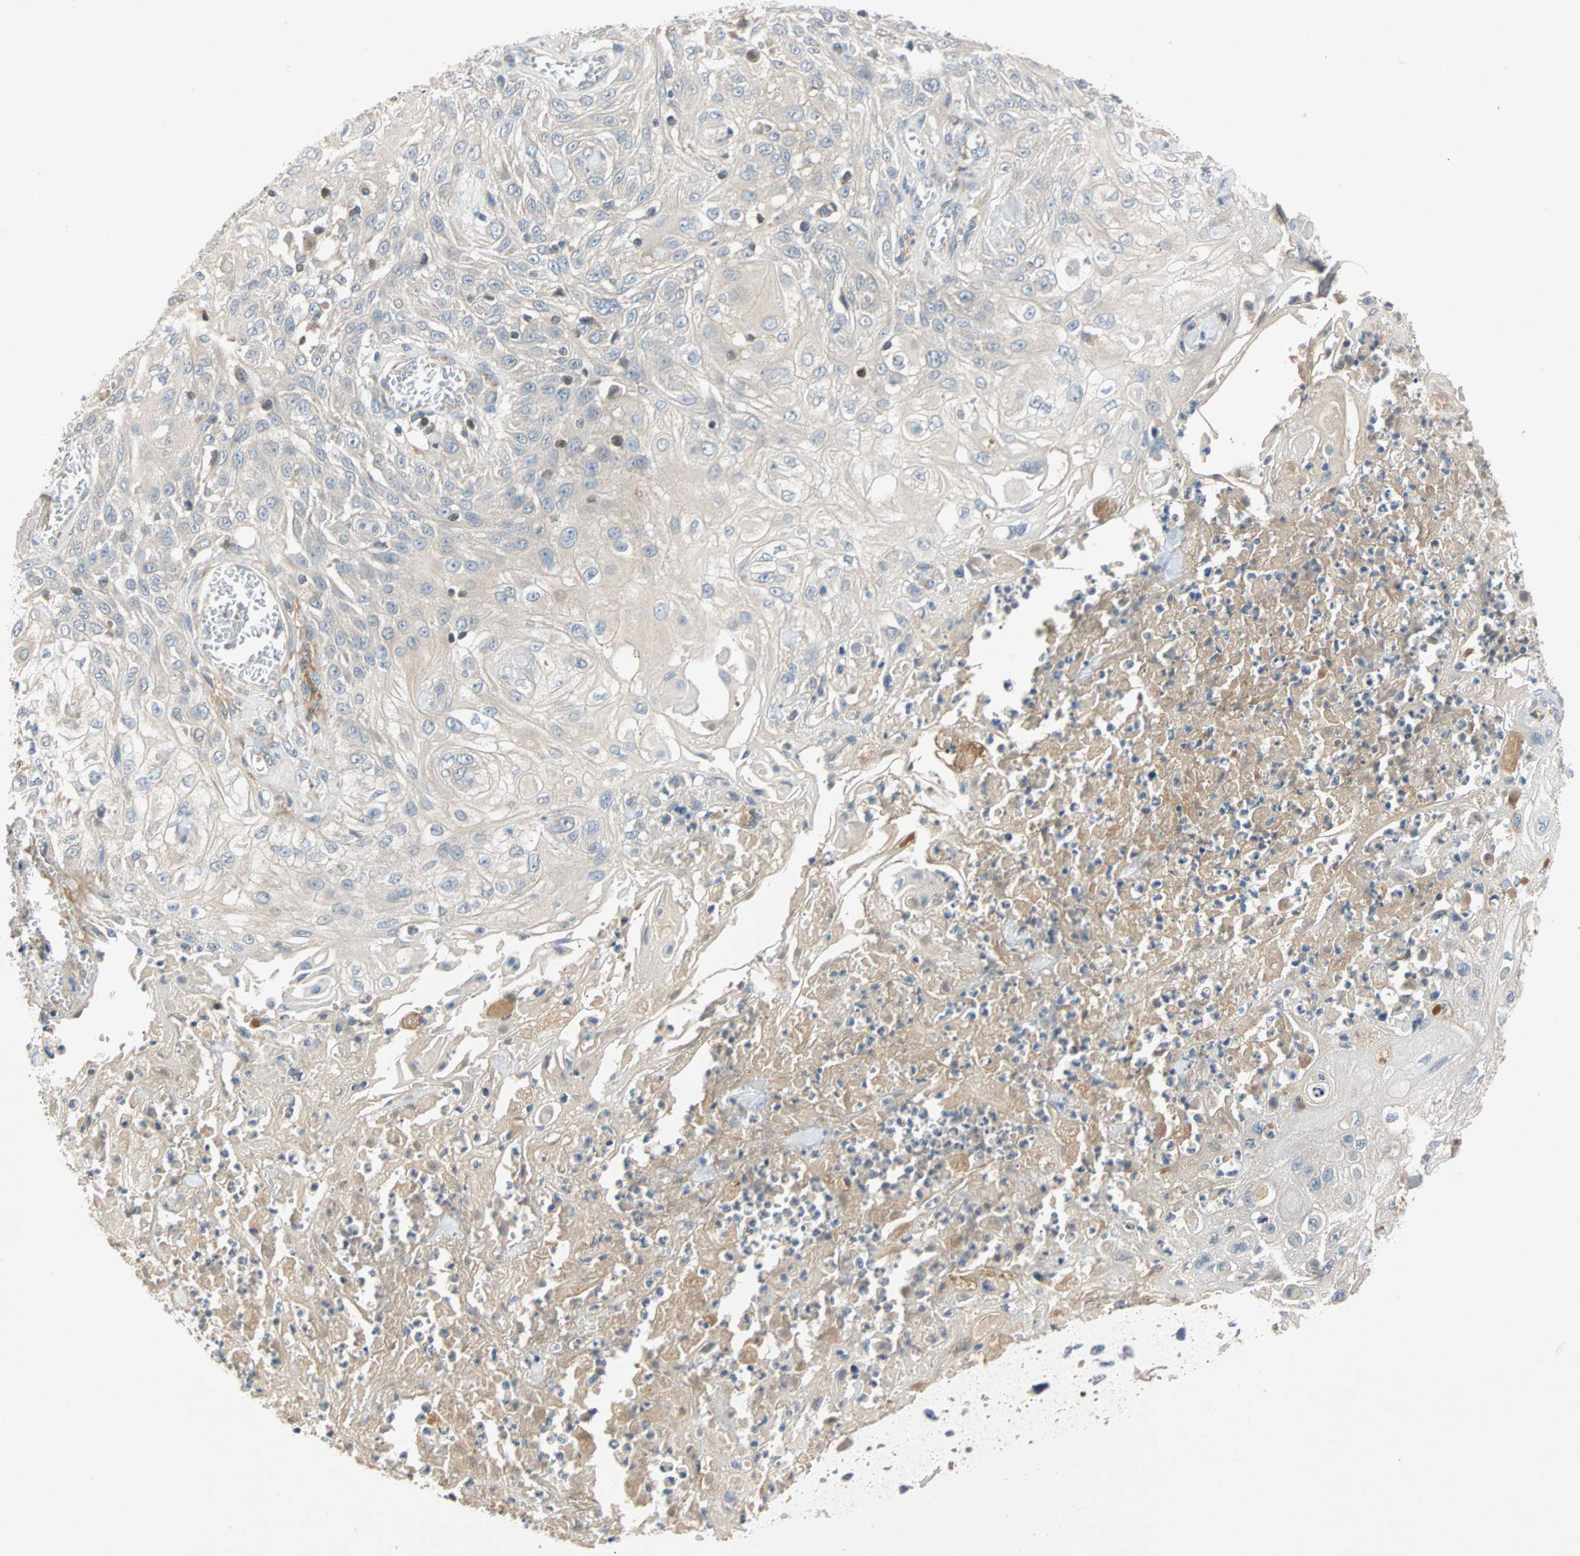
{"staining": {"intensity": "negative", "quantity": "none", "location": "none"}, "tissue": "skin cancer", "cell_type": "Tumor cells", "image_type": "cancer", "snomed": [{"axis": "morphology", "description": "Squamous cell carcinoma, NOS"}, {"axis": "morphology", "description": "Squamous cell carcinoma, metastatic, NOS"}, {"axis": "topography", "description": "Skin"}, {"axis": "topography", "description": "Lymph node"}], "caption": "Protein analysis of skin cancer displays no significant positivity in tumor cells.", "gene": "MAP4K1", "patient": {"sex": "male", "age": 75}}